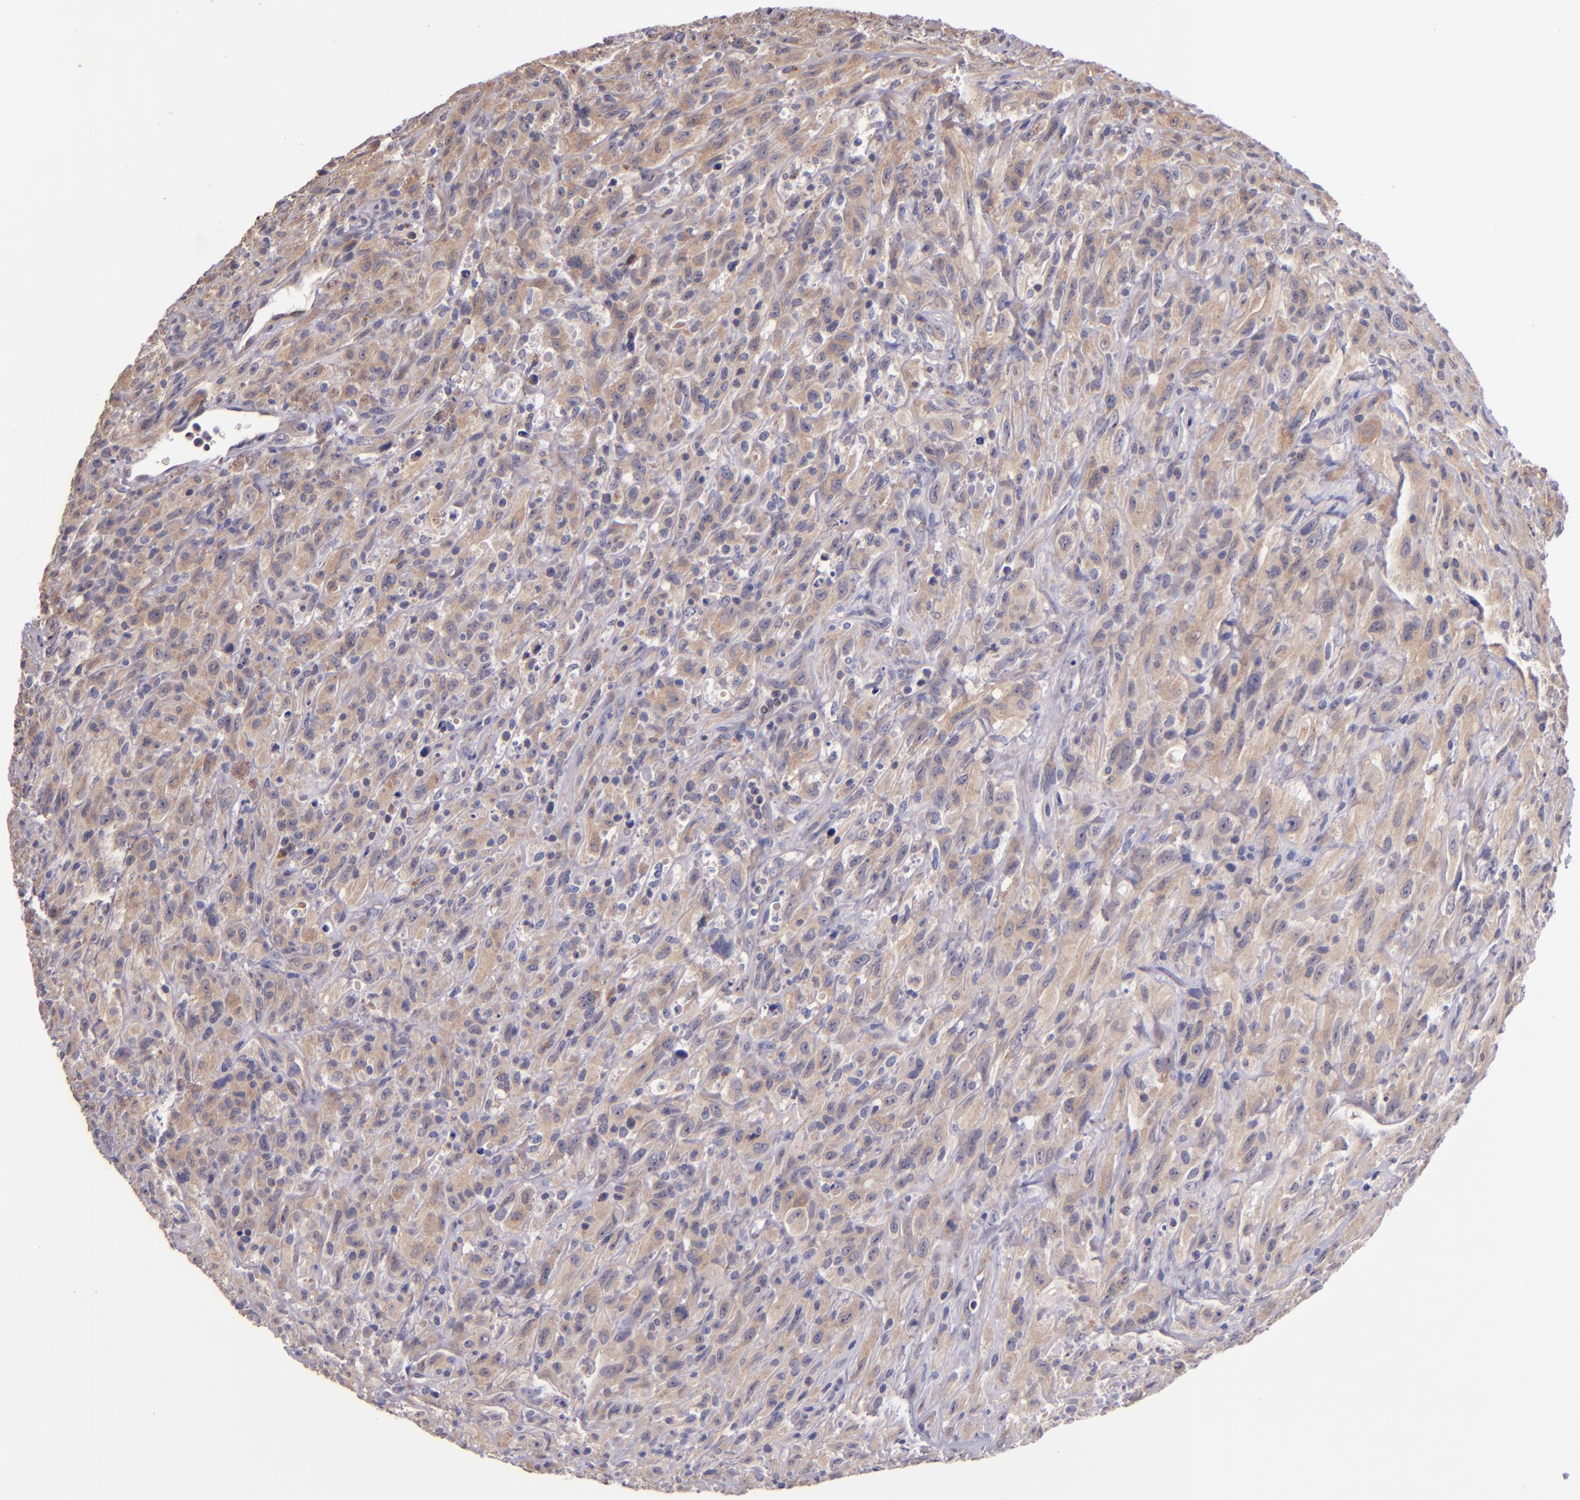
{"staining": {"intensity": "moderate", "quantity": "25%-75%", "location": "cytoplasmic/membranous"}, "tissue": "glioma", "cell_type": "Tumor cells", "image_type": "cancer", "snomed": [{"axis": "morphology", "description": "Glioma, malignant, High grade"}, {"axis": "topography", "description": "Brain"}], "caption": "Malignant glioma (high-grade) tissue reveals moderate cytoplasmic/membranous staining in about 25%-75% of tumor cells", "gene": "SHC1", "patient": {"sex": "male", "age": 48}}